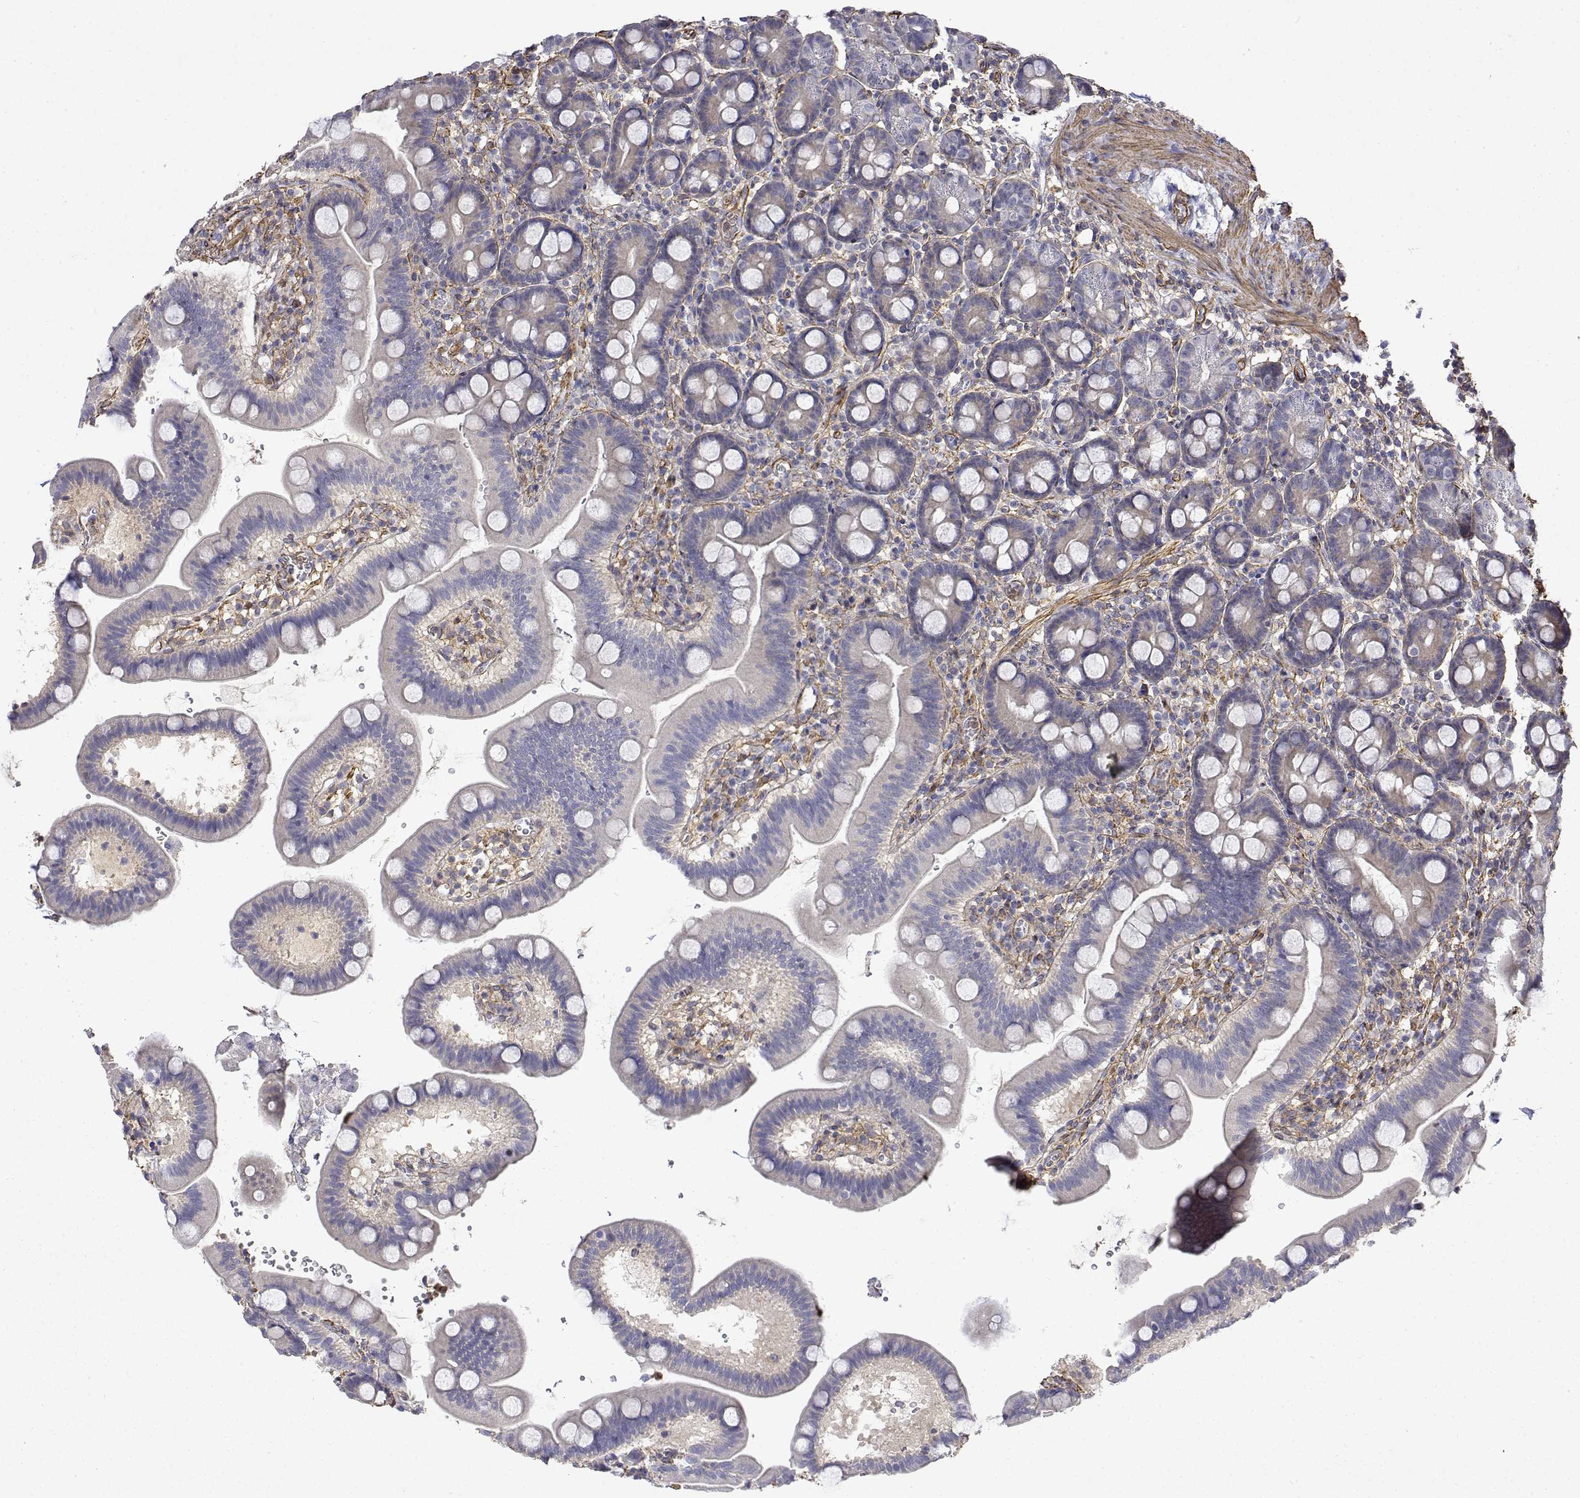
{"staining": {"intensity": "negative", "quantity": "none", "location": "none"}, "tissue": "duodenum", "cell_type": "Glandular cells", "image_type": "normal", "snomed": [{"axis": "morphology", "description": "Normal tissue, NOS"}, {"axis": "topography", "description": "Duodenum"}], "caption": "This photomicrograph is of benign duodenum stained with immunohistochemistry (IHC) to label a protein in brown with the nuclei are counter-stained blue. There is no positivity in glandular cells.", "gene": "SOWAHD", "patient": {"sex": "male", "age": 59}}